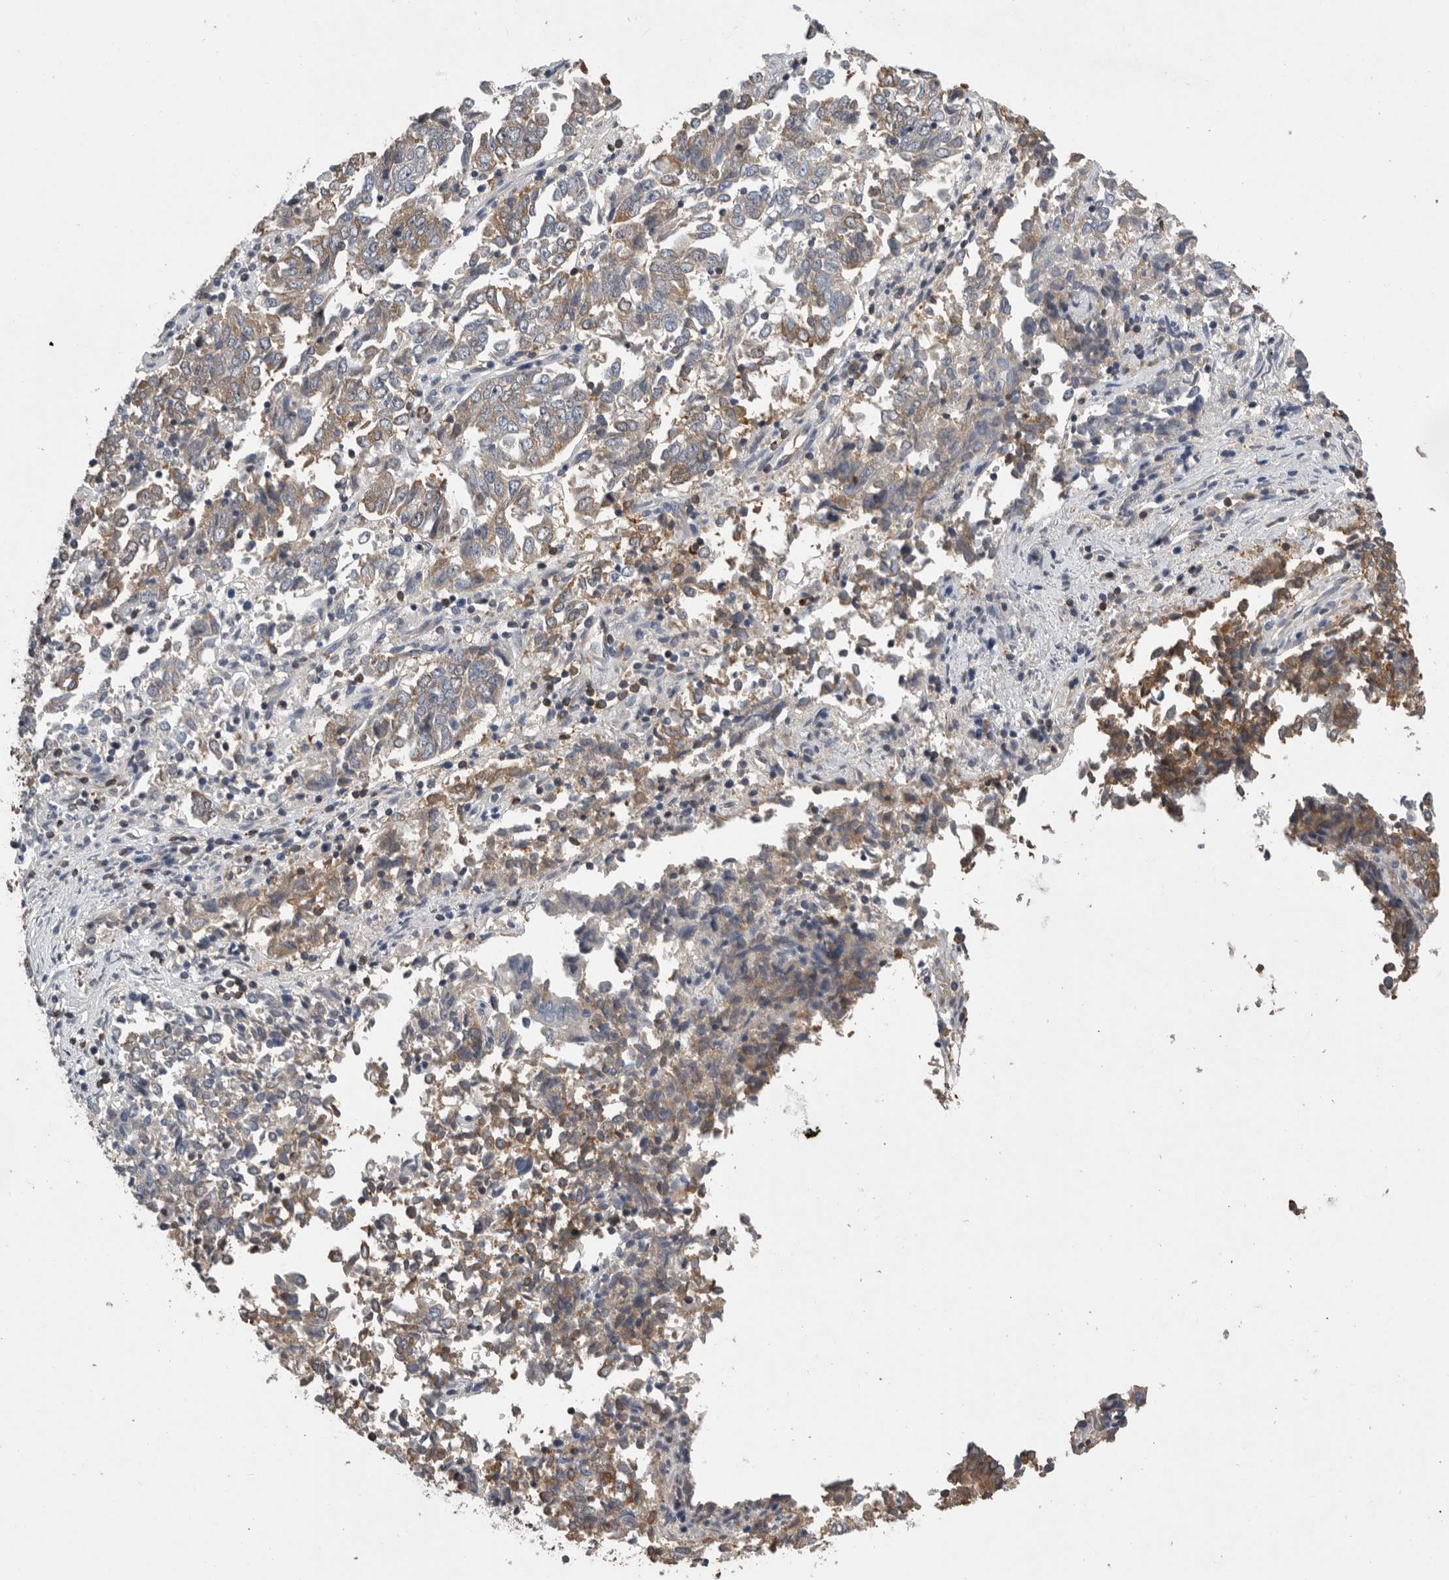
{"staining": {"intensity": "moderate", "quantity": "<25%", "location": "cytoplasmic/membranous"}, "tissue": "endometrial cancer", "cell_type": "Tumor cells", "image_type": "cancer", "snomed": [{"axis": "morphology", "description": "Adenocarcinoma, NOS"}, {"axis": "topography", "description": "Endometrium"}], "caption": "A micrograph of human endometrial cancer (adenocarcinoma) stained for a protein displays moderate cytoplasmic/membranous brown staining in tumor cells.", "gene": "PDCD4", "patient": {"sex": "female", "age": 80}}